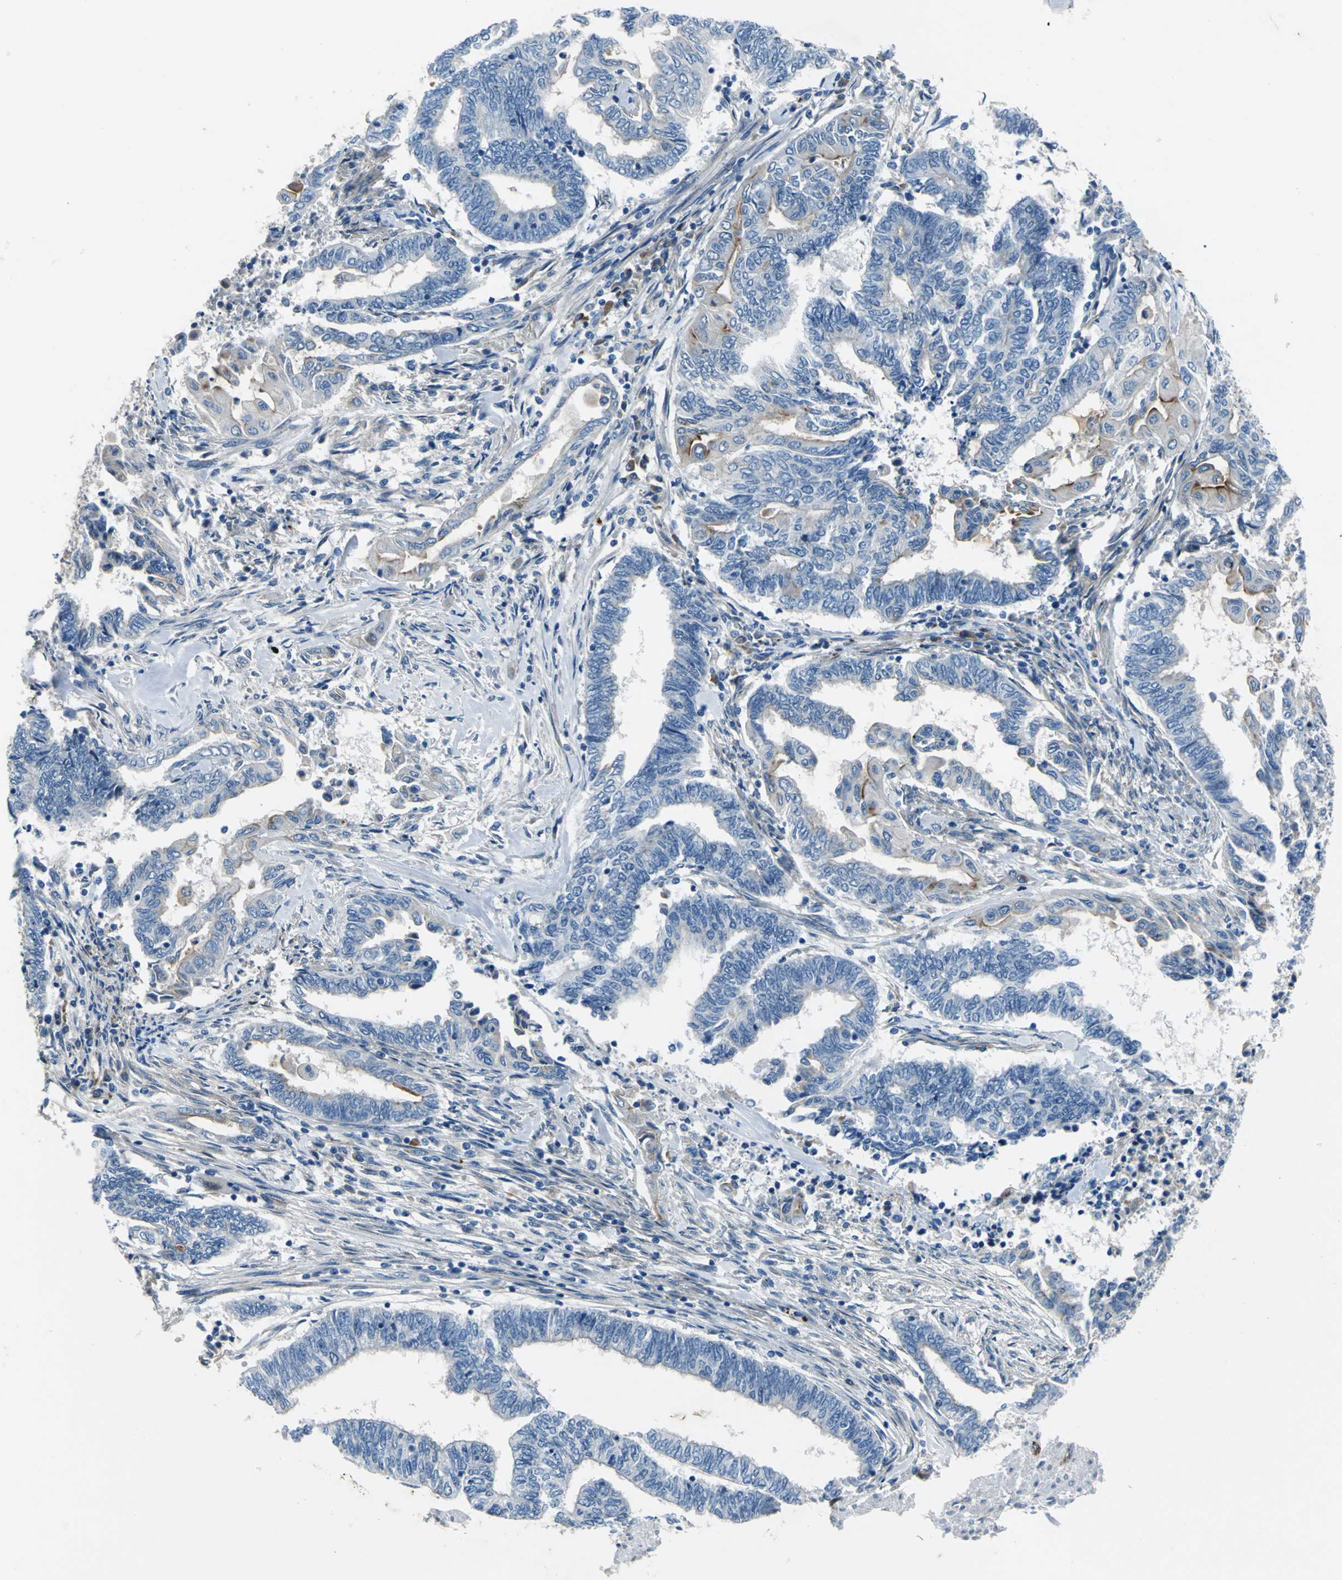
{"staining": {"intensity": "moderate", "quantity": "<25%", "location": "cytoplasmic/membranous"}, "tissue": "endometrial cancer", "cell_type": "Tumor cells", "image_type": "cancer", "snomed": [{"axis": "morphology", "description": "Adenocarcinoma, NOS"}, {"axis": "topography", "description": "Uterus"}, {"axis": "topography", "description": "Endometrium"}], "caption": "A photomicrograph showing moderate cytoplasmic/membranous positivity in approximately <25% of tumor cells in endometrial cancer (adenocarcinoma), as visualized by brown immunohistochemical staining.", "gene": "SELP", "patient": {"sex": "female", "age": 70}}